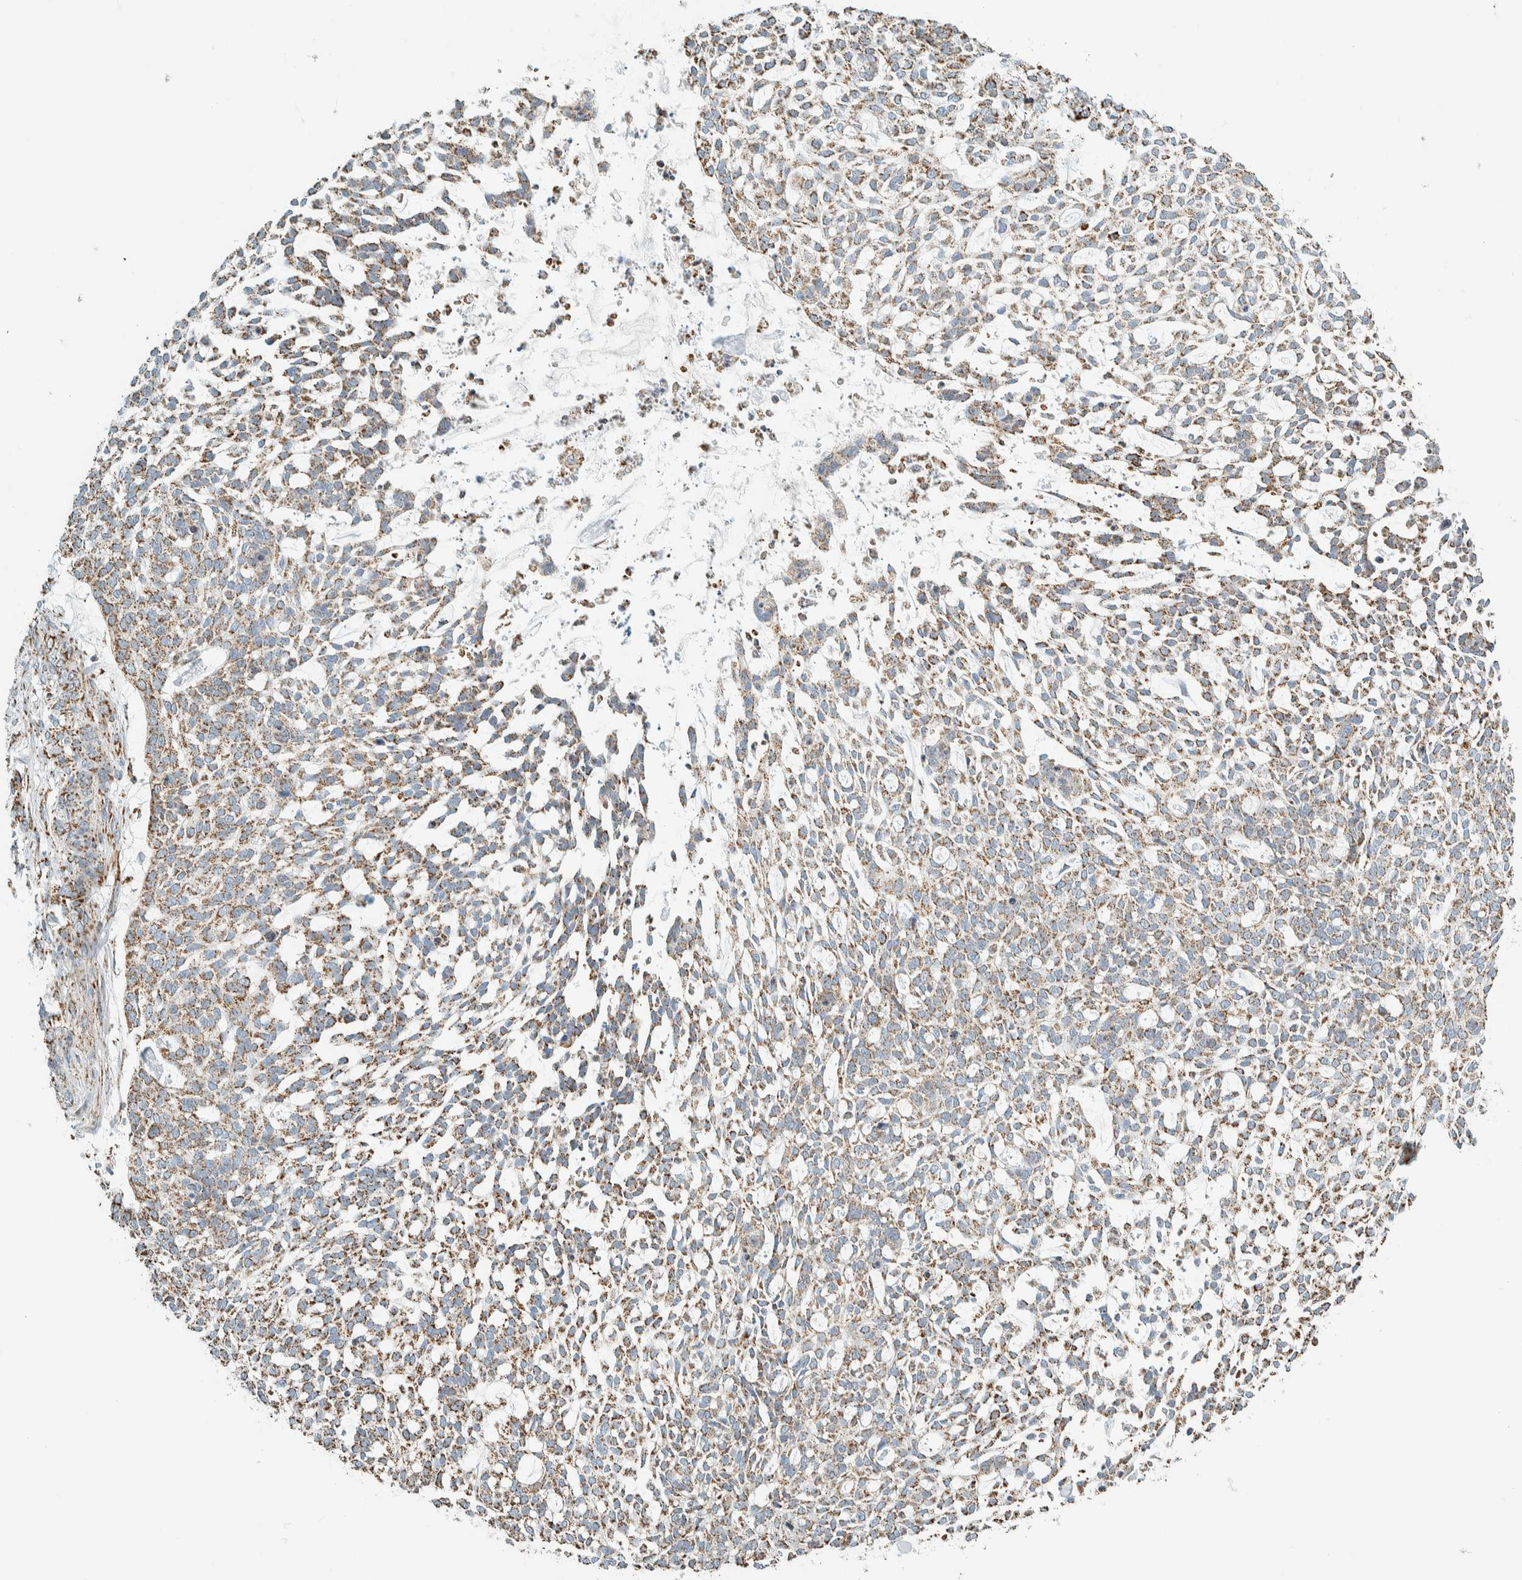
{"staining": {"intensity": "moderate", "quantity": ">75%", "location": "cytoplasmic/membranous"}, "tissue": "skin cancer", "cell_type": "Tumor cells", "image_type": "cancer", "snomed": [{"axis": "morphology", "description": "Basal cell carcinoma"}, {"axis": "topography", "description": "Skin"}], "caption": "Tumor cells reveal medium levels of moderate cytoplasmic/membranous expression in about >75% of cells in skin basal cell carcinoma.", "gene": "ZNF454", "patient": {"sex": "female", "age": 64}}